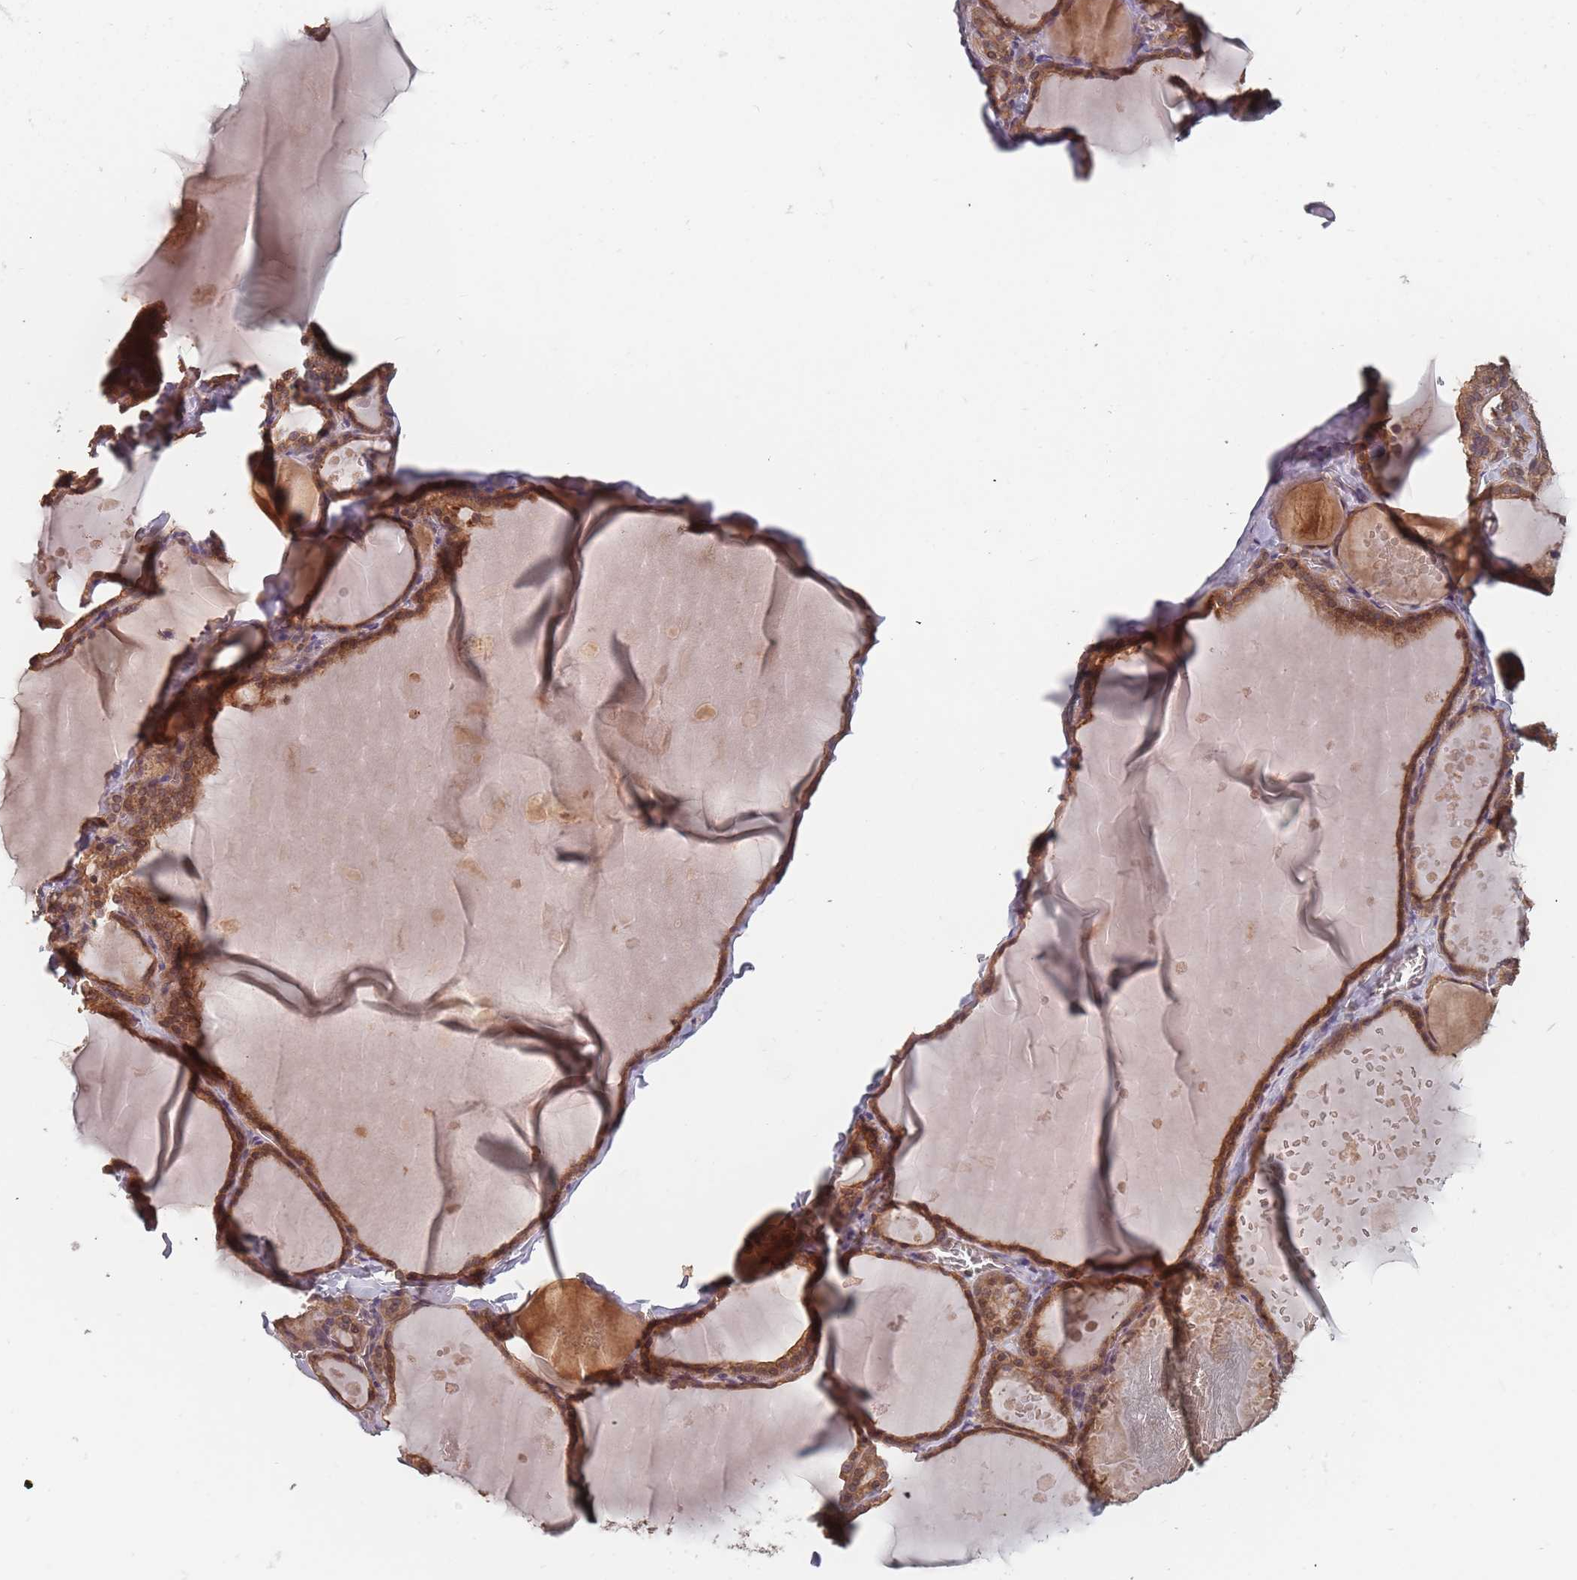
{"staining": {"intensity": "moderate", "quantity": ">75%", "location": "cytoplasmic/membranous"}, "tissue": "thyroid gland", "cell_type": "Glandular cells", "image_type": "normal", "snomed": [{"axis": "morphology", "description": "Normal tissue, NOS"}, {"axis": "topography", "description": "Thyroid gland"}], "caption": "An immunohistochemistry micrograph of benign tissue is shown. Protein staining in brown shows moderate cytoplasmic/membranous positivity in thyroid gland within glandular cells.", "gene": "C3orf14", "patient": {"sex": "male", "age": 56}}